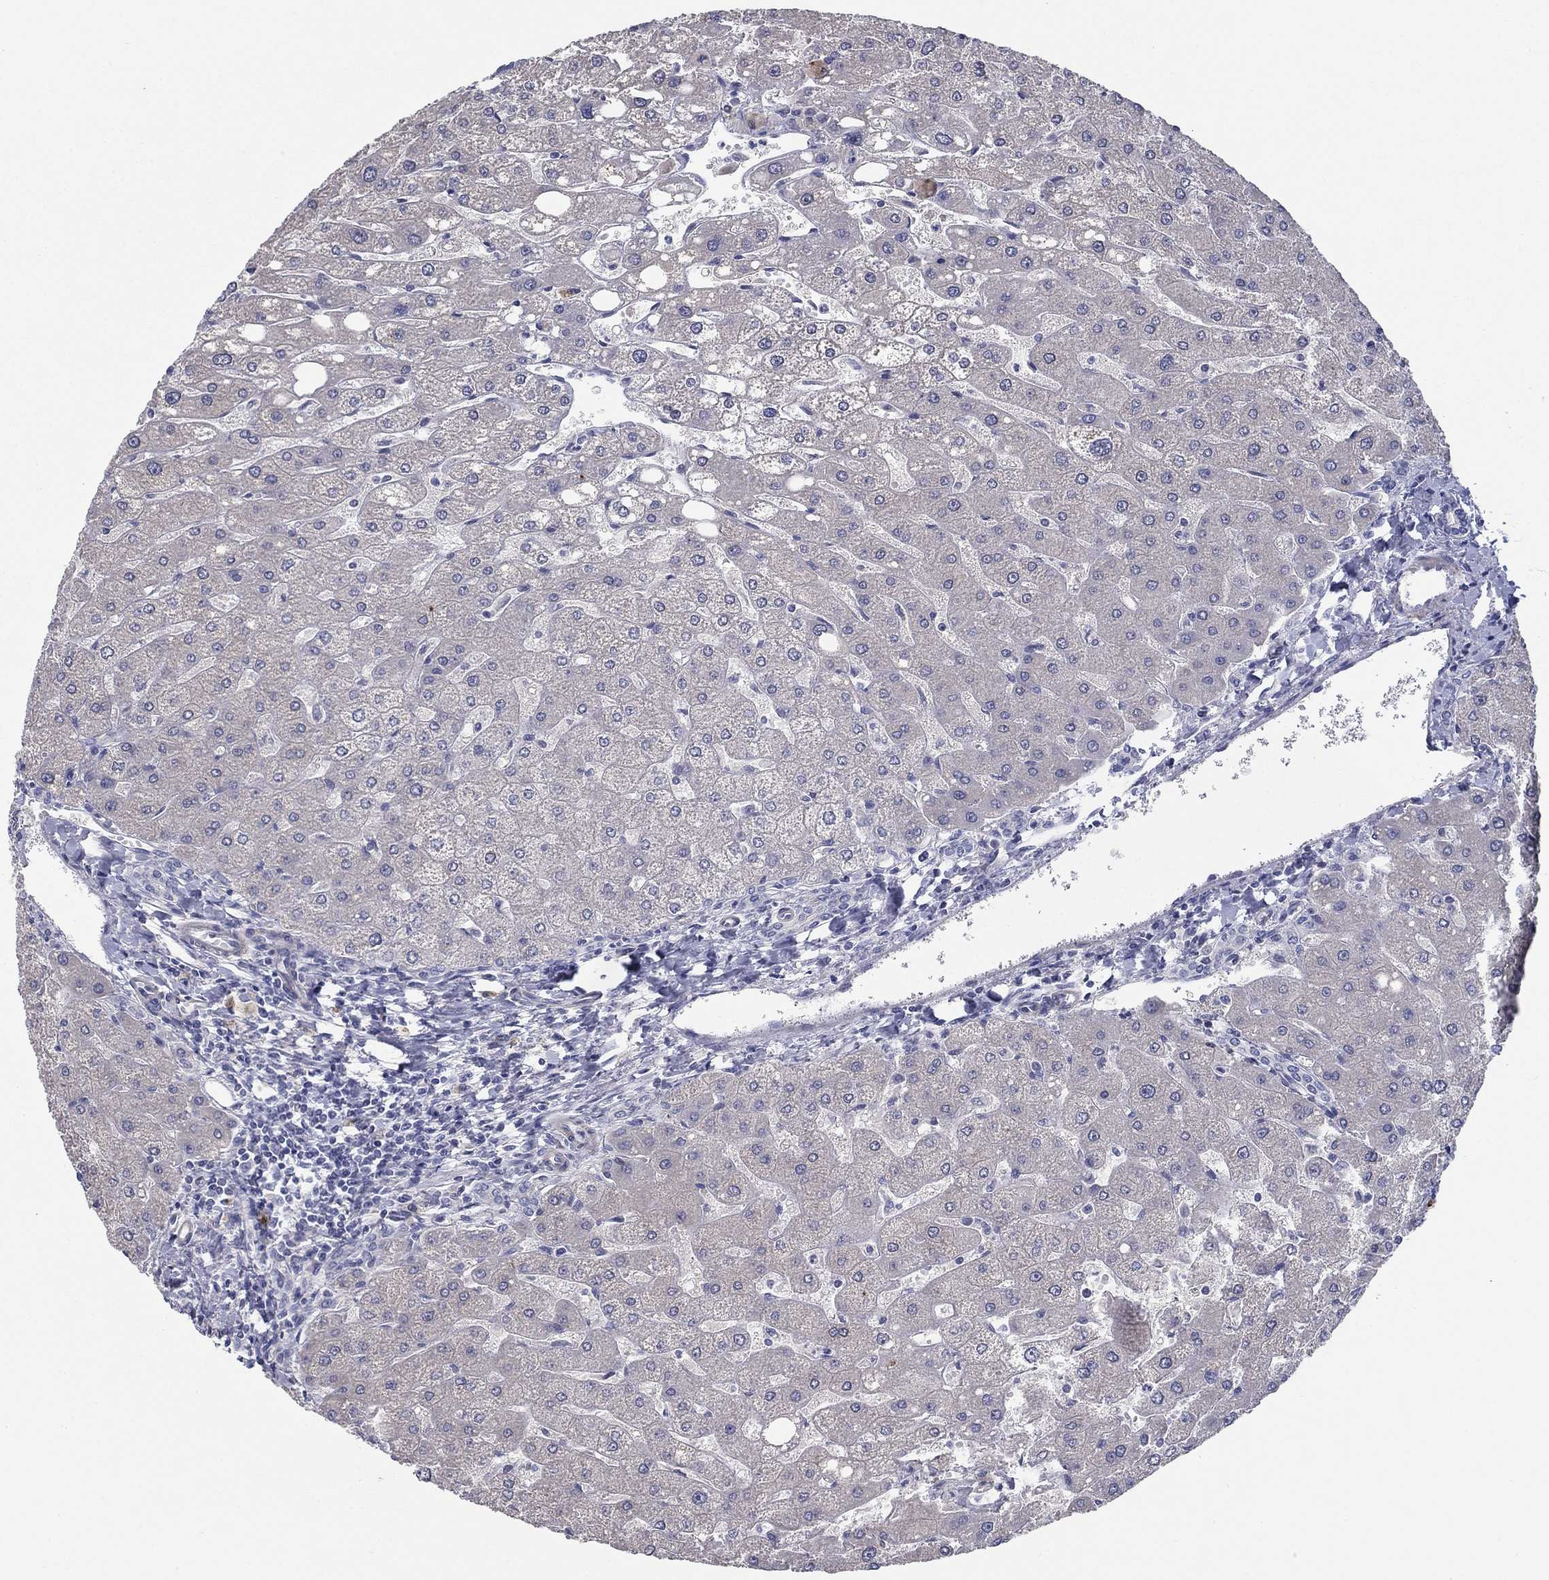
{"staining": {"intensity": "negative", "quantity": "none", "location": "none"}, "tissue": "liver", "cell_type": "Cholangiocytes", "image_type": "normal", "snomed": [{"axis": "morphology", "description": "Normal tissue, NOS"}, {"axis": "topography", "description": "Liver"}], "caption": "The histopathology image shows no staining of cholangiocytes in unremarkable liver. (DAB (3,3'-diaminobenzidine) immunohistochemistry visualized using brightfield microscopy, high magnification).", "gene": "GRK7", "patient": {"sex": "male", "age": 67}}